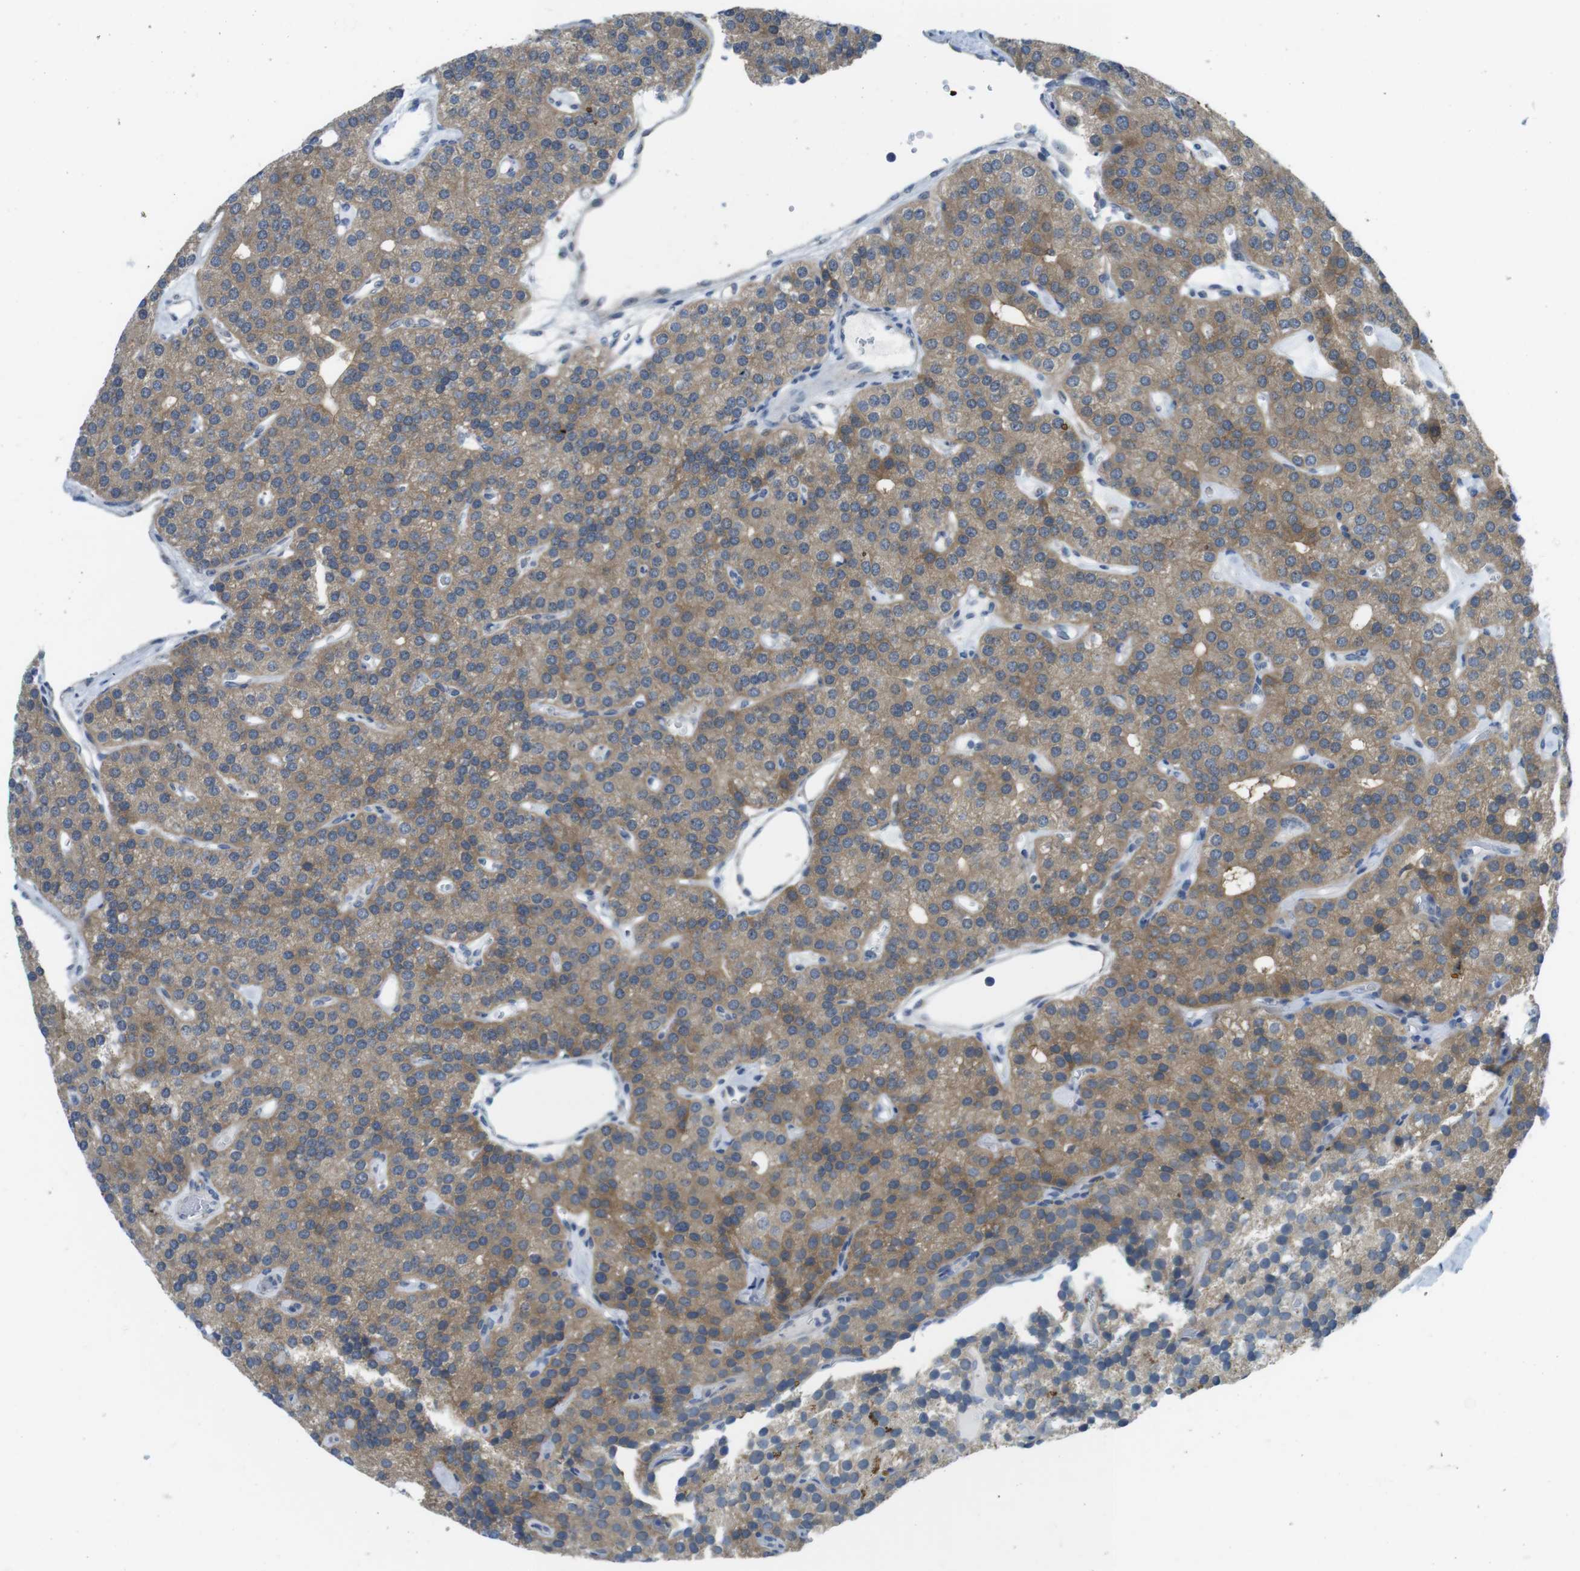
{"staining": {"intensity": "strong", "quantity": ">75%", "location": "cytoplasmic/membranous"}, "tissue": "parathyroid gland", "cell_type": "Glandular cells", "image_type": "normal", "snomed": [{"axis": "morphology", "description": "Normal tissue, NOS"}, {"axis": "morphology", "description": "Adenoma, NOS"}, {"axis": "topography", "description": "Parathyroid gland"}], "caption": "Protein expression analysis of benign human parathyroid gland reveals strong cytoplasmic/membranous positivity in approximately >75% of glandular cells.", "gene": "CASP2", "patient": {"sex": "female", "age": 86}}